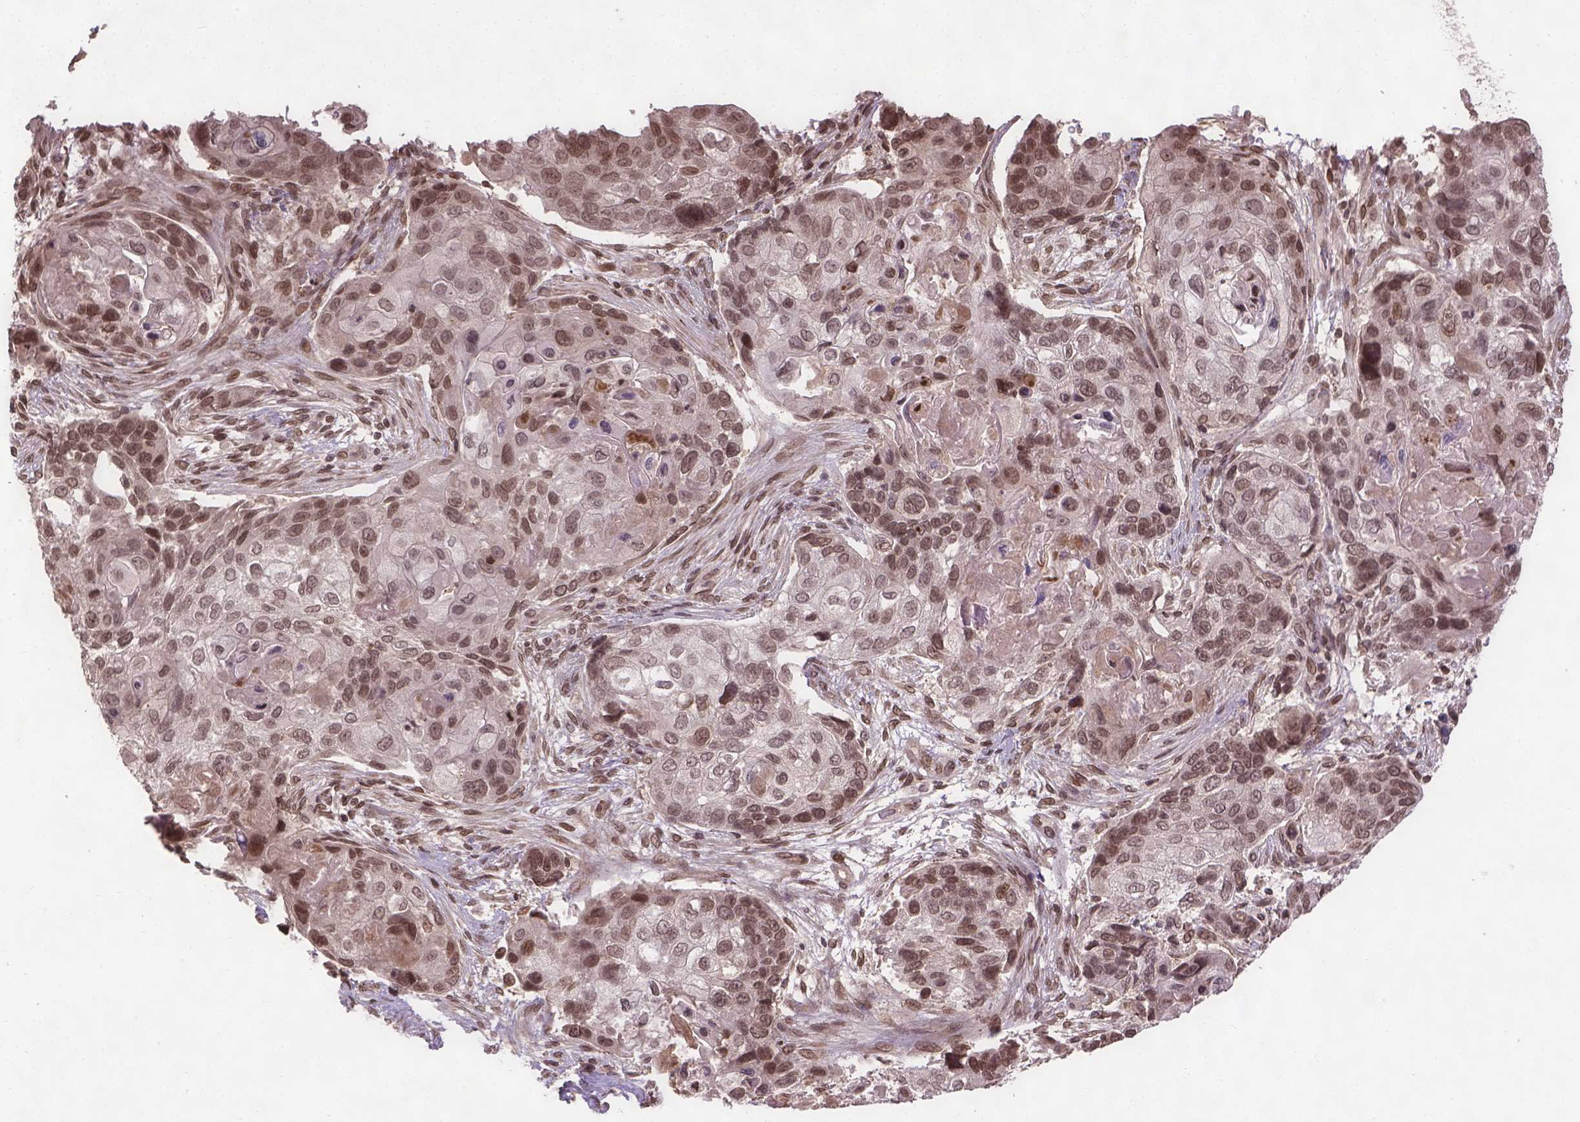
{"staining": {"intensity": "moderate", "quantity": ">75%", "location": "nuclear"}, "tissue": "lung cancer", "cell_type": "Tumor cells", "image_type": "cancer", "snomed": [{"axis": "morphology", "description": "Squamous cell carcinoma, NOS"}, {"axis": "topography", "description": "Lung"}], "caption": "Lung cancer stained with a brown dye exhibits moderate nuclear positive expression in about >75% of tumor cells.", "gene": "BANF1", "patient": {"sex": "male", "age": 69}}